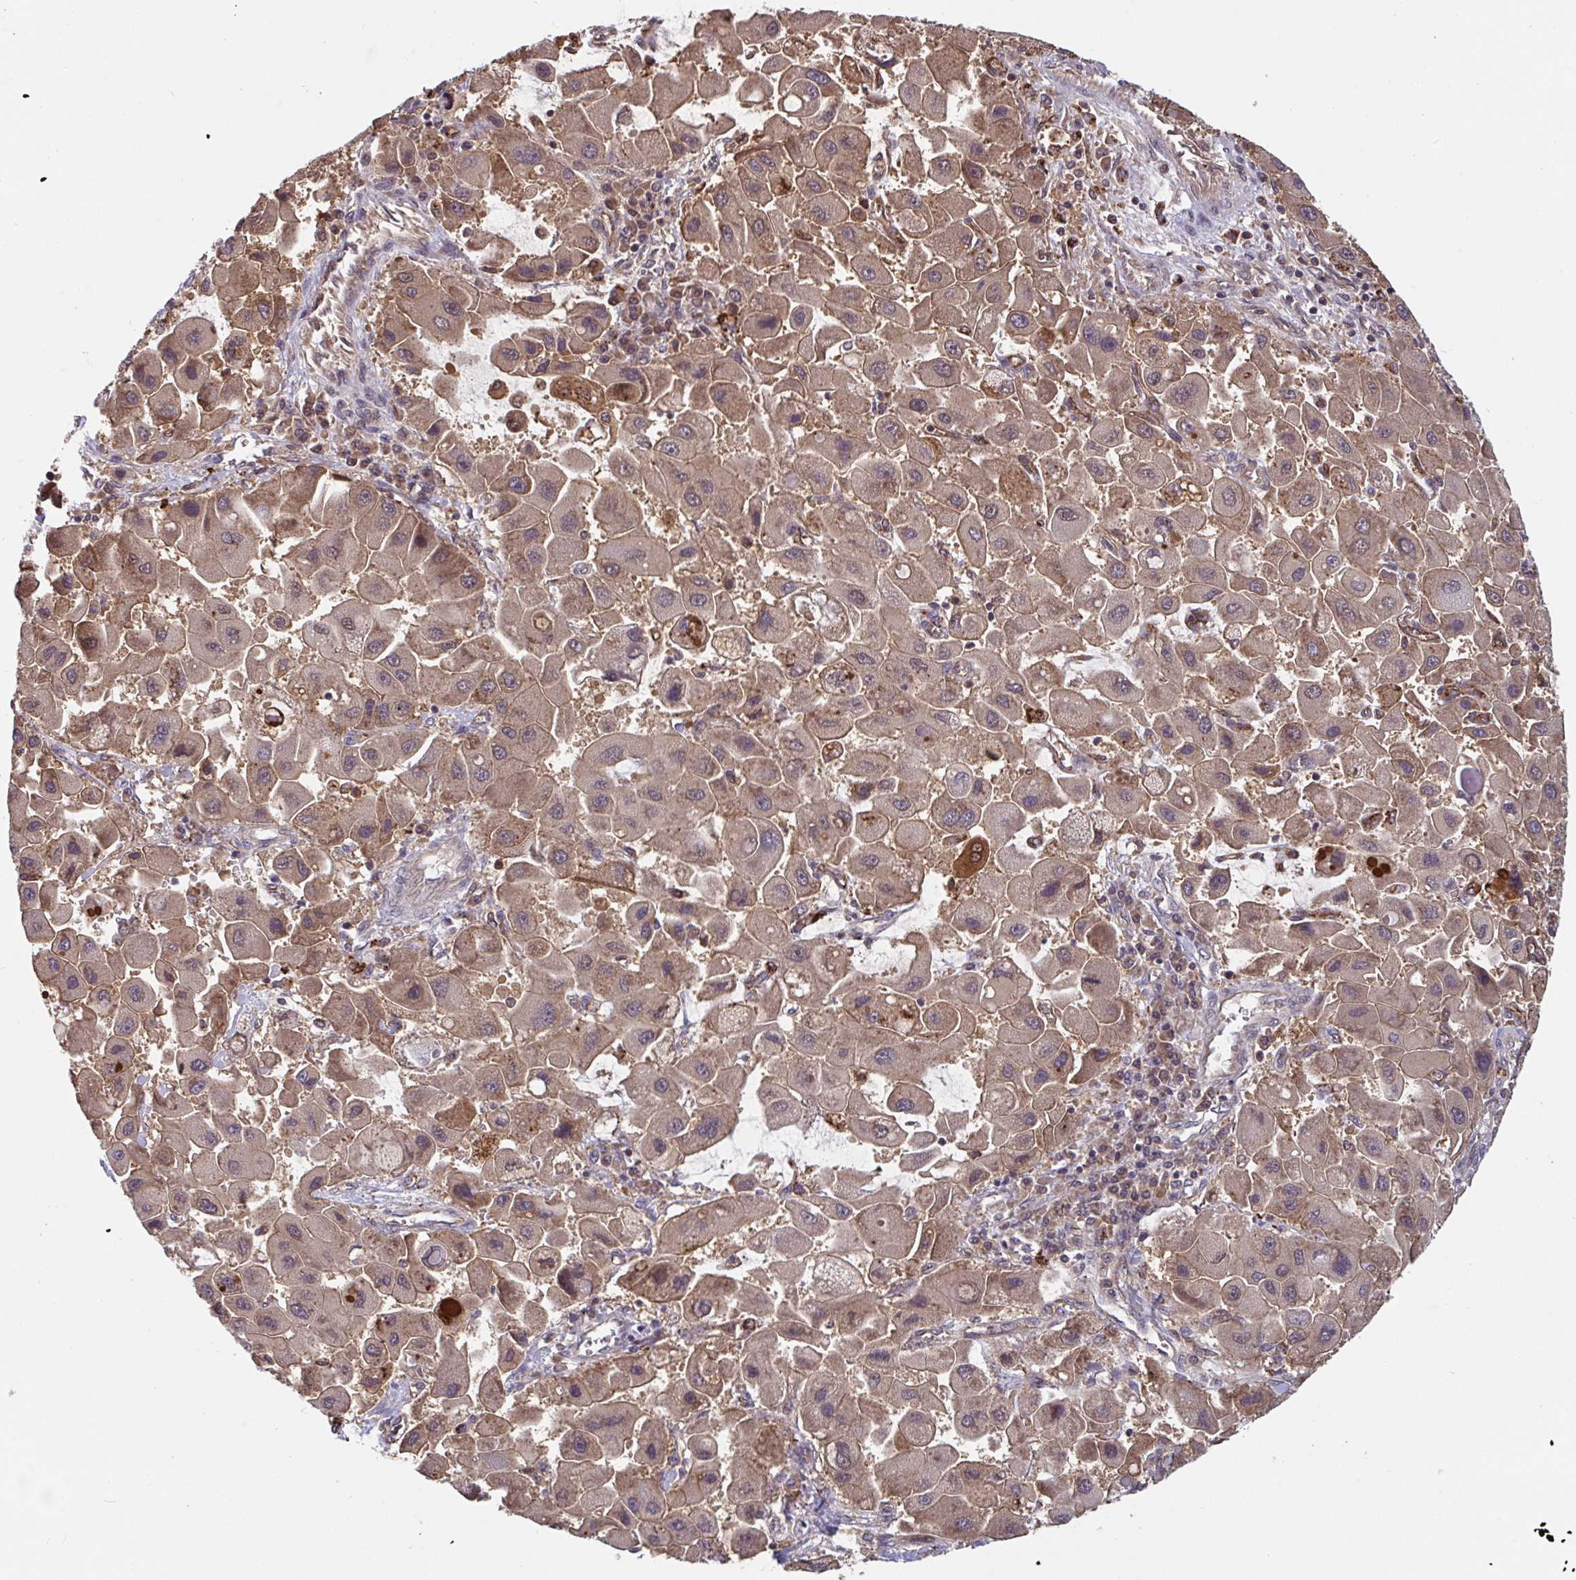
{"staining": {"intensity": "moderate", "quantity": ">75%", "location": "cytoplasmic/membranous,nuclear"}, "tissue": "liver cancer", "cell_type": "Tumor cells", "image_type": "cancer", "snomed": [{"axis": "morphology", "description": "Carcinoma, Hepatocellular, NOS"}, {"axis": "topography", "description": "Liver"}], "caption": "Brown immunohistochemical staining in hepatocellular carcinoma (liver) shows moderate cytoplasmic/membranous and nuclear expression in approximately >75% of tumor cells.", "gene": "TIGAR", "patient": {"sex": "male", "age": 24}}